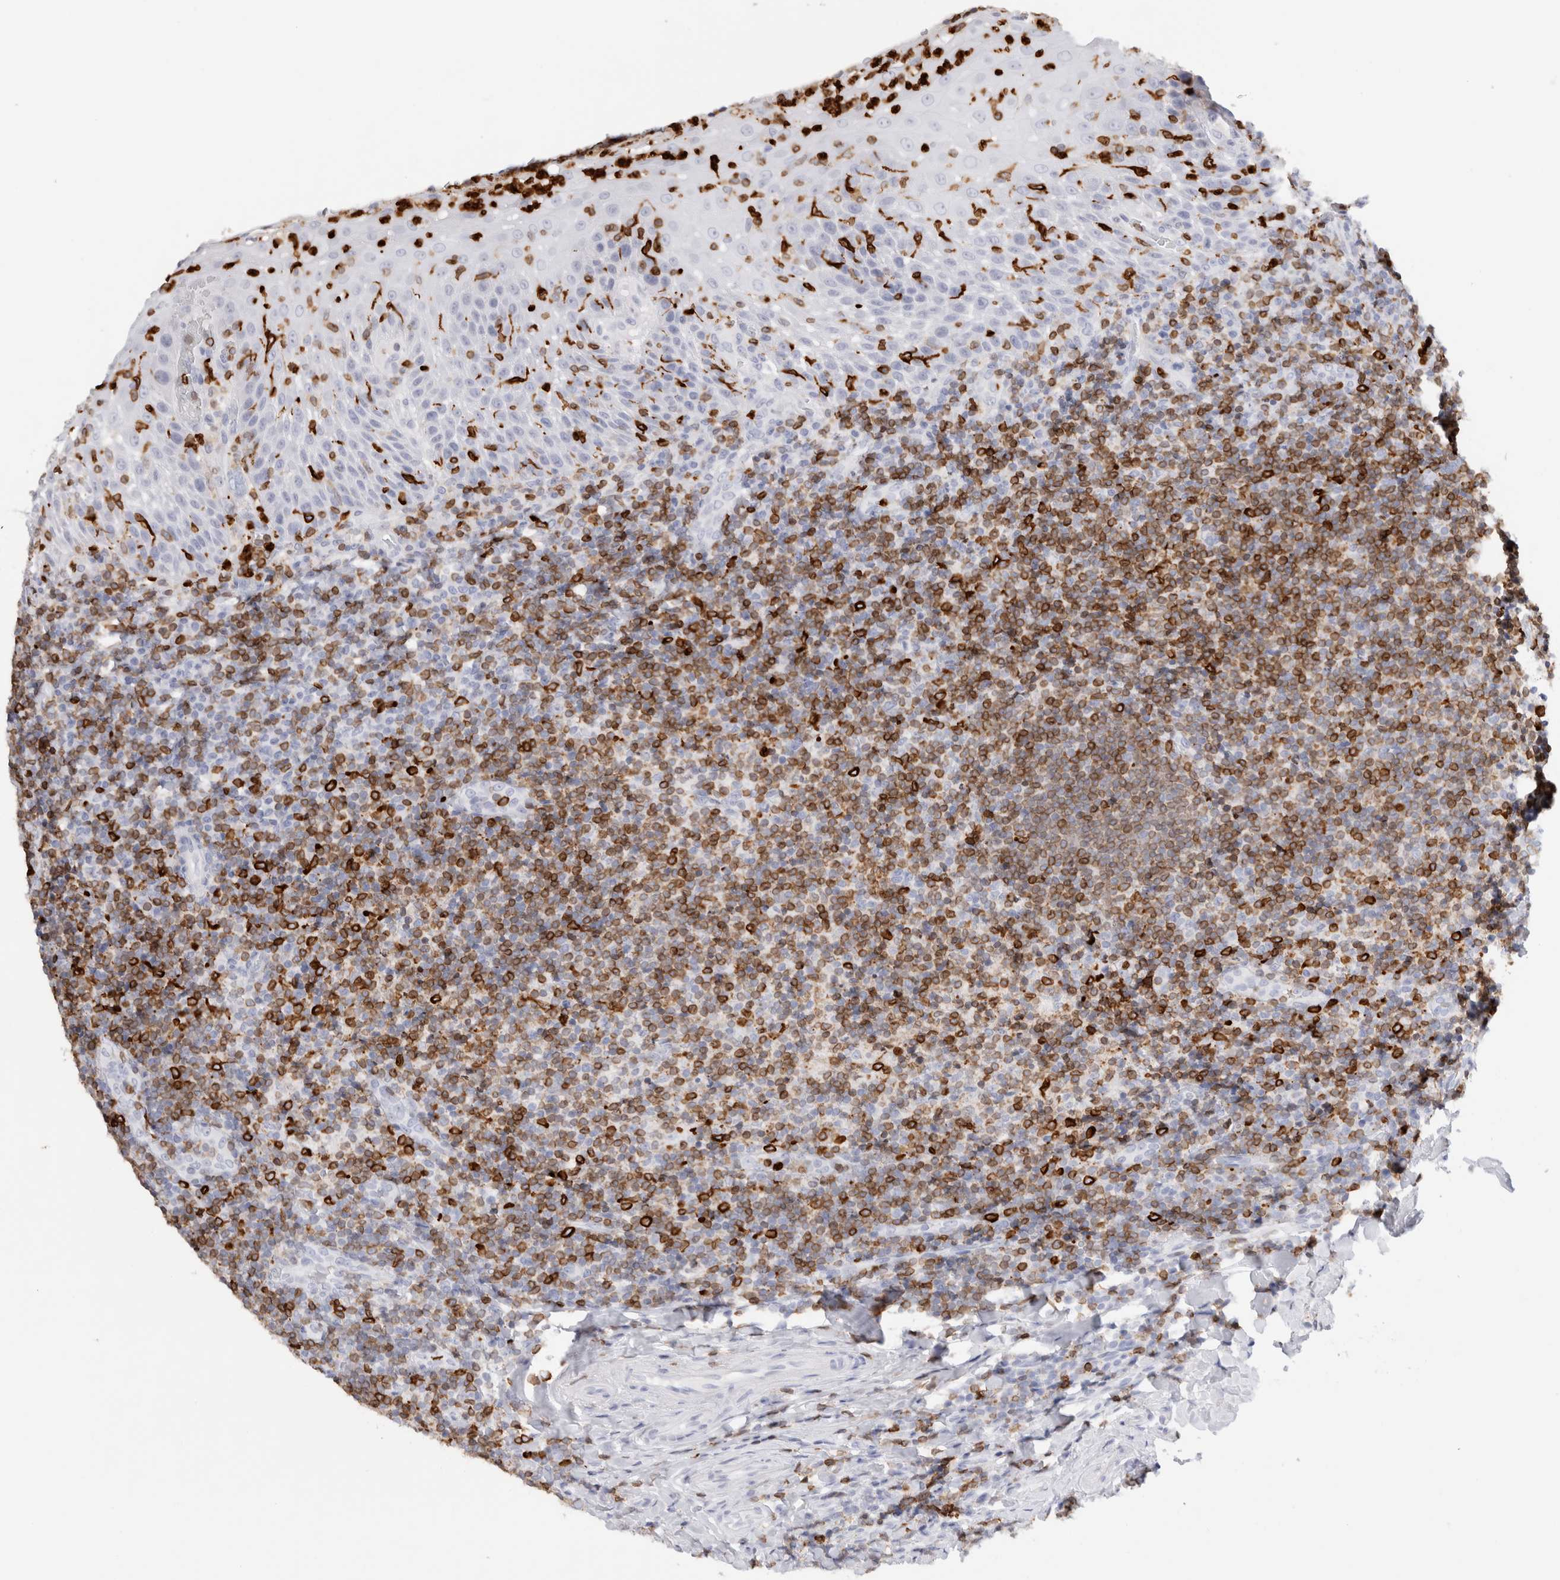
{"staining": {"intensity": "moderate", "quantity": "<25%", "location": "cytoplasmic/membranous"}, "tissue": "tonsil", "cell_type": "Germinal center cells", "image_type": "normal", "snomed": [{"axis": "morphology", "description": "Normal tissue, NOS"}, {"axis": "topography", "description": "Tonsil"}], "caption": "A high-resolution micrograph shows IHC staining of normal tonsil, which demonstrates moderate cytoplasmic/membranous expression in about <25% of germinal center cells.", "gene": "ALOX5AP", "patient": {"sex": "male", "age": 37}}